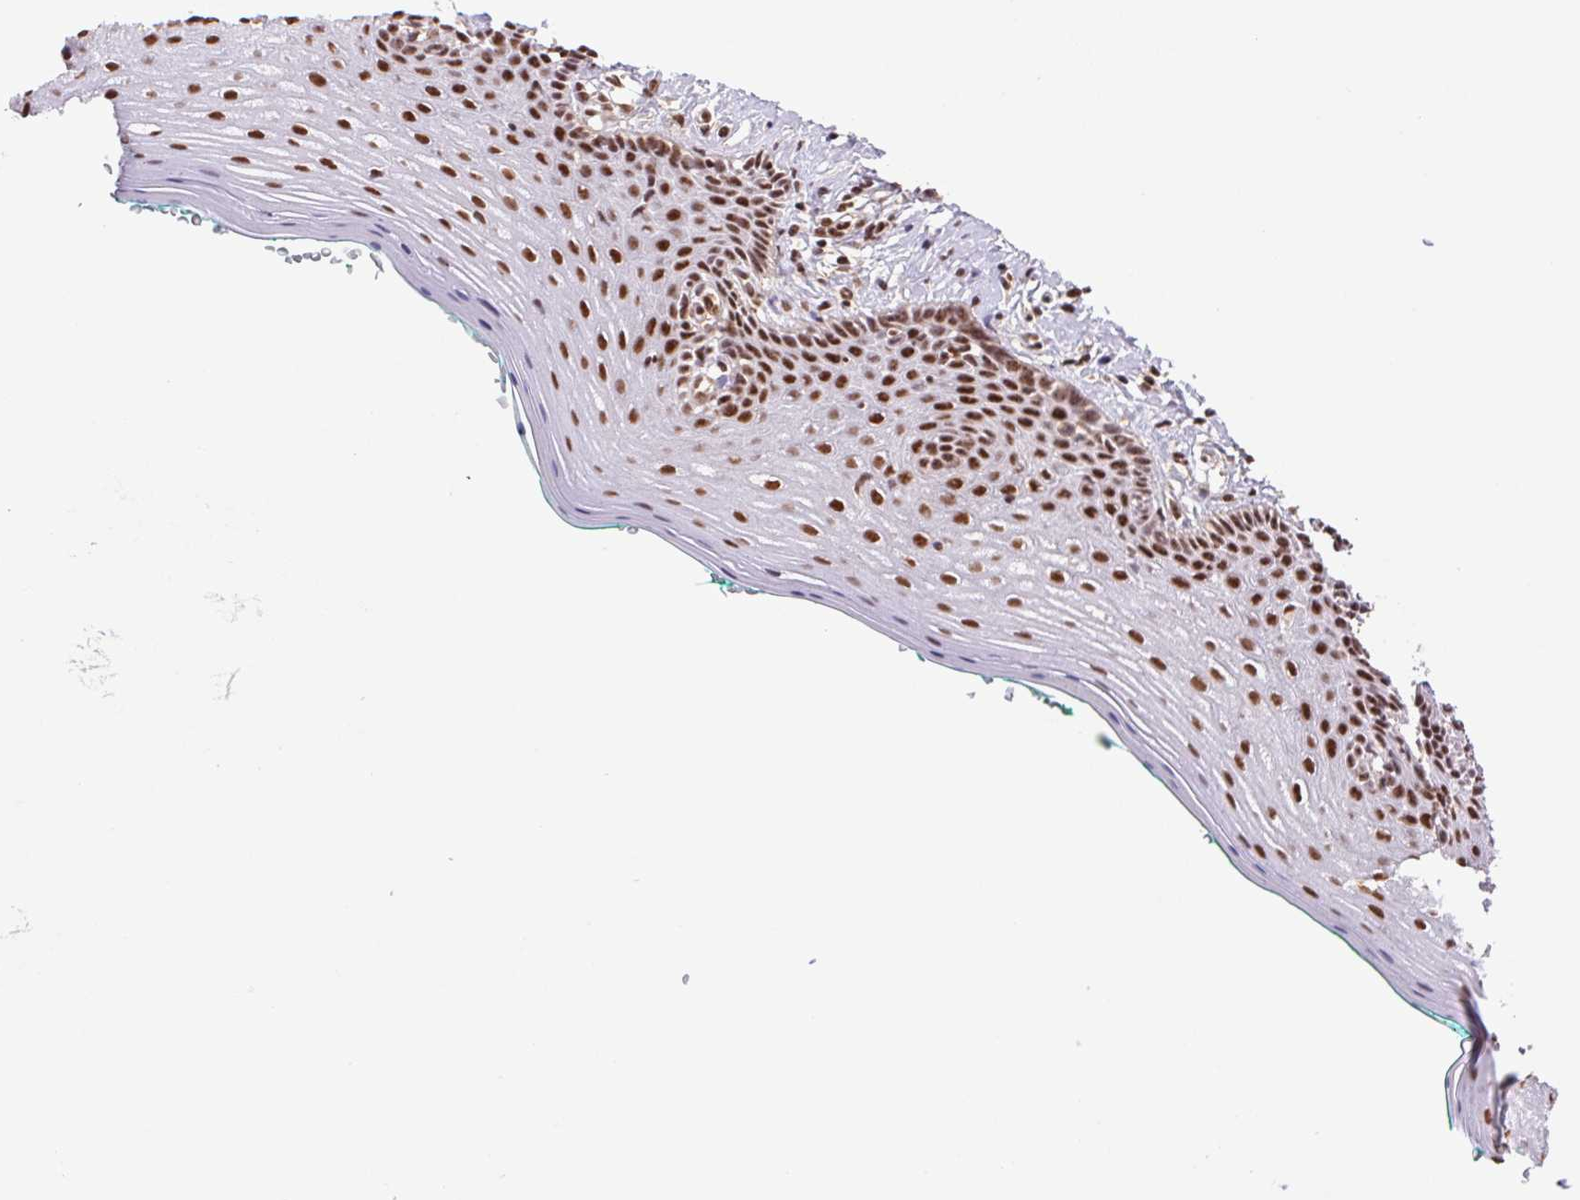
{"staining": {"intensity": "strong", "quantity": ">75%", "location": "nuclear"}, "tissue": "vagina", "cell_type": "Squamous epithelial cells", "image_type": "normal", "snomed": [{"axis": "morphology", "description": "Normal tissue, NOS"}, {"axis": "topography", "description": "Vagina"}], "caption": "DAB (3,3'-diaminobenzidine) immunohistochemical staining of benign vagina displays strong nuclear protein expression in approximately >75% of squamous epithelial cells. The protein is stained brown, and the nuclei are stained in blue (DAB (3,3'-diaminobenzidine) IHC with brightfield microscopy, high magnification).", "gene": "CWC25", "patient": {"sex": "female", "age": 42}}